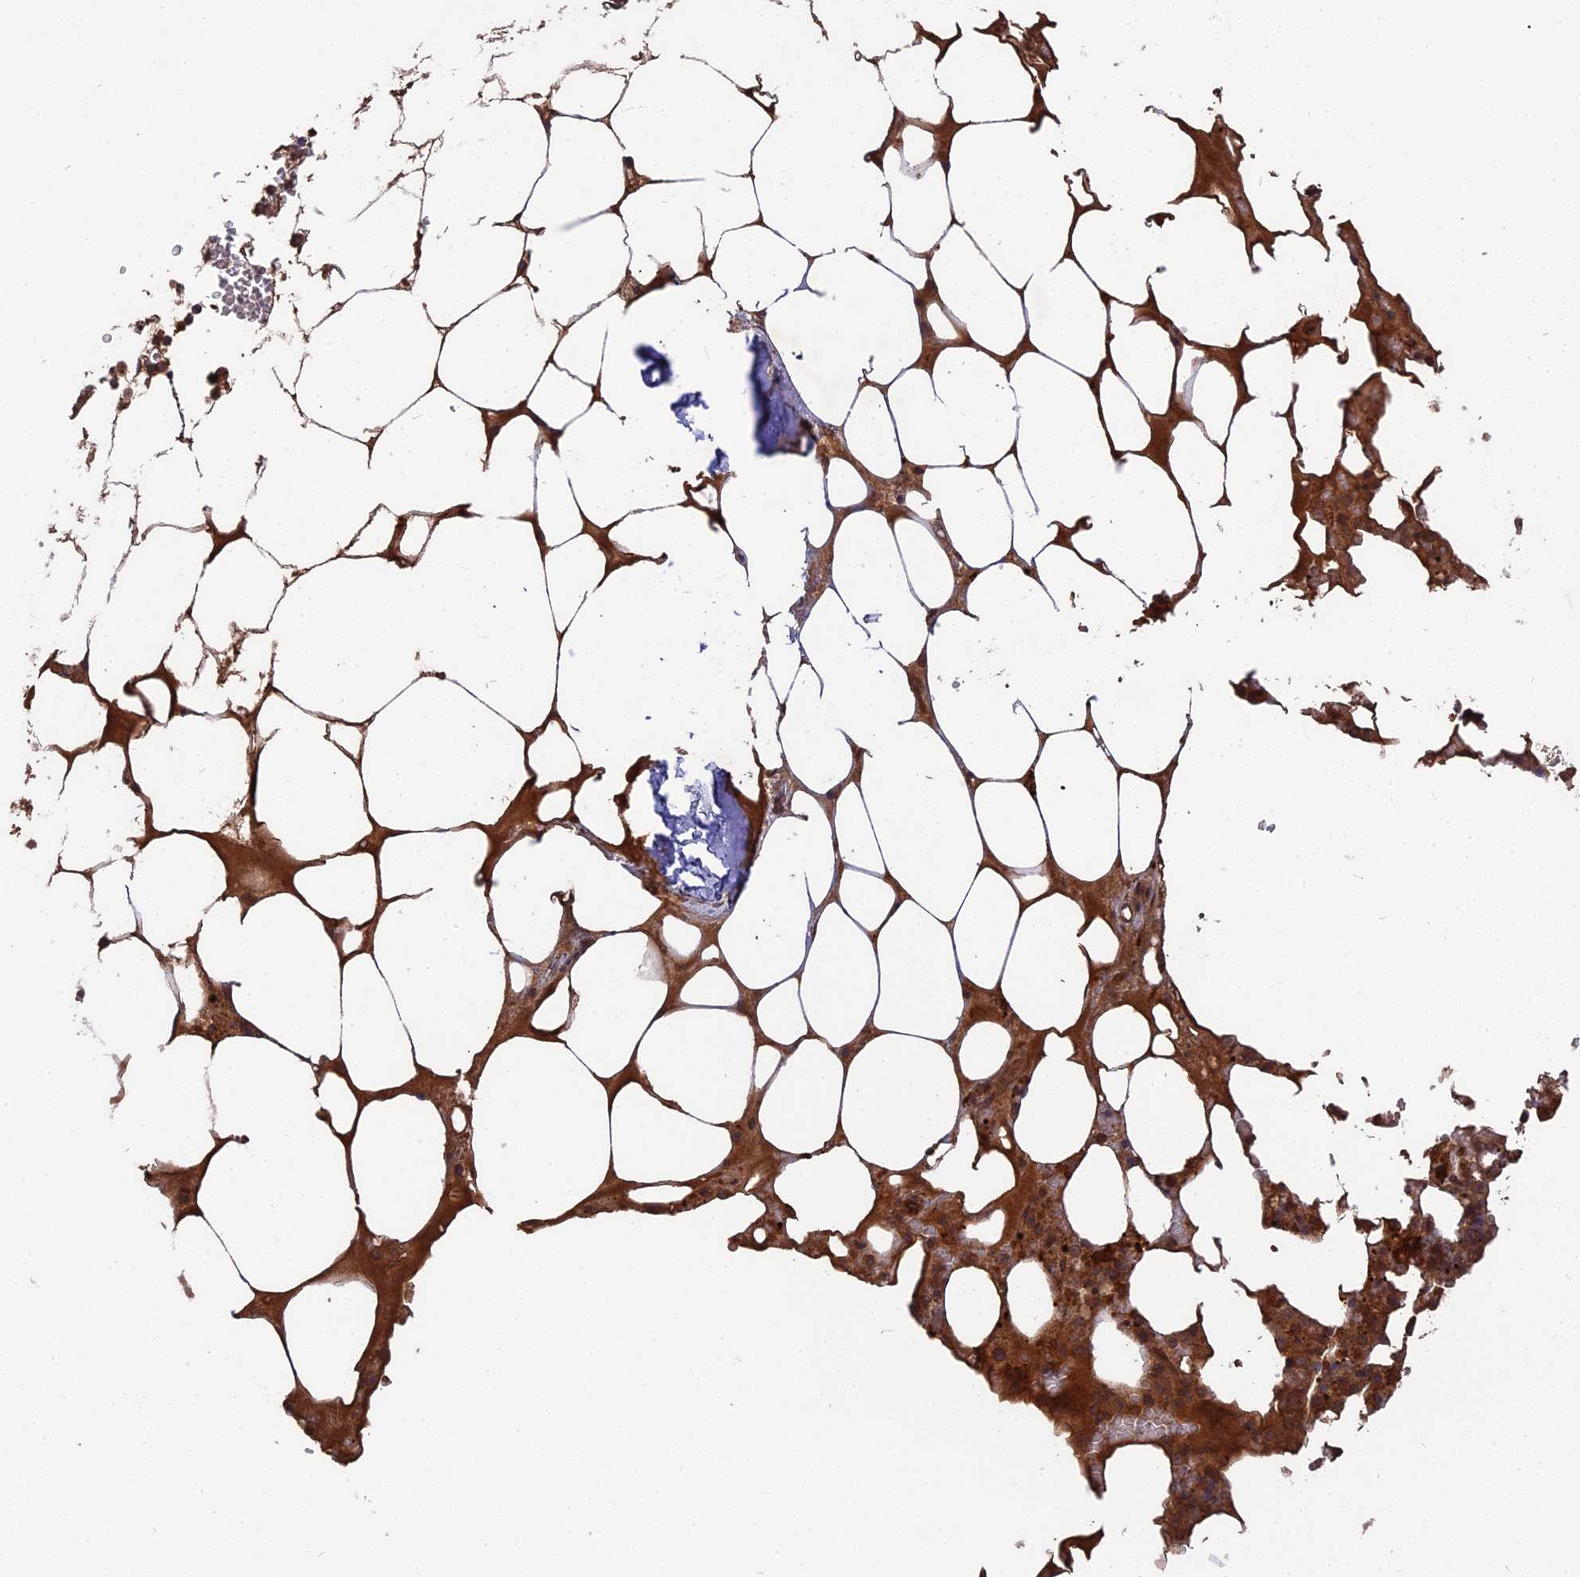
{"staining": {"intensity": "strong", "quantity": ">75%", "location": "cytoplasmic/membranous"}, "tissue": "bone marrow", "cell_type": "Hematopoietic cells", "image_type": "normal", "snomed": [{"axis": "morphology", "description": "Normal tissue, NOS"}, {"axis": "topography", "description": "Bone marrow"}], "caption": "Immunohistochemical staining of normal bone marrow shows >75% levels of strong cytoplasmic/membranous protein expression in approximately >75% of hematopoietic cells.", "gene": "TMUB2", "patient": {"sex": "male", "age": 64}}